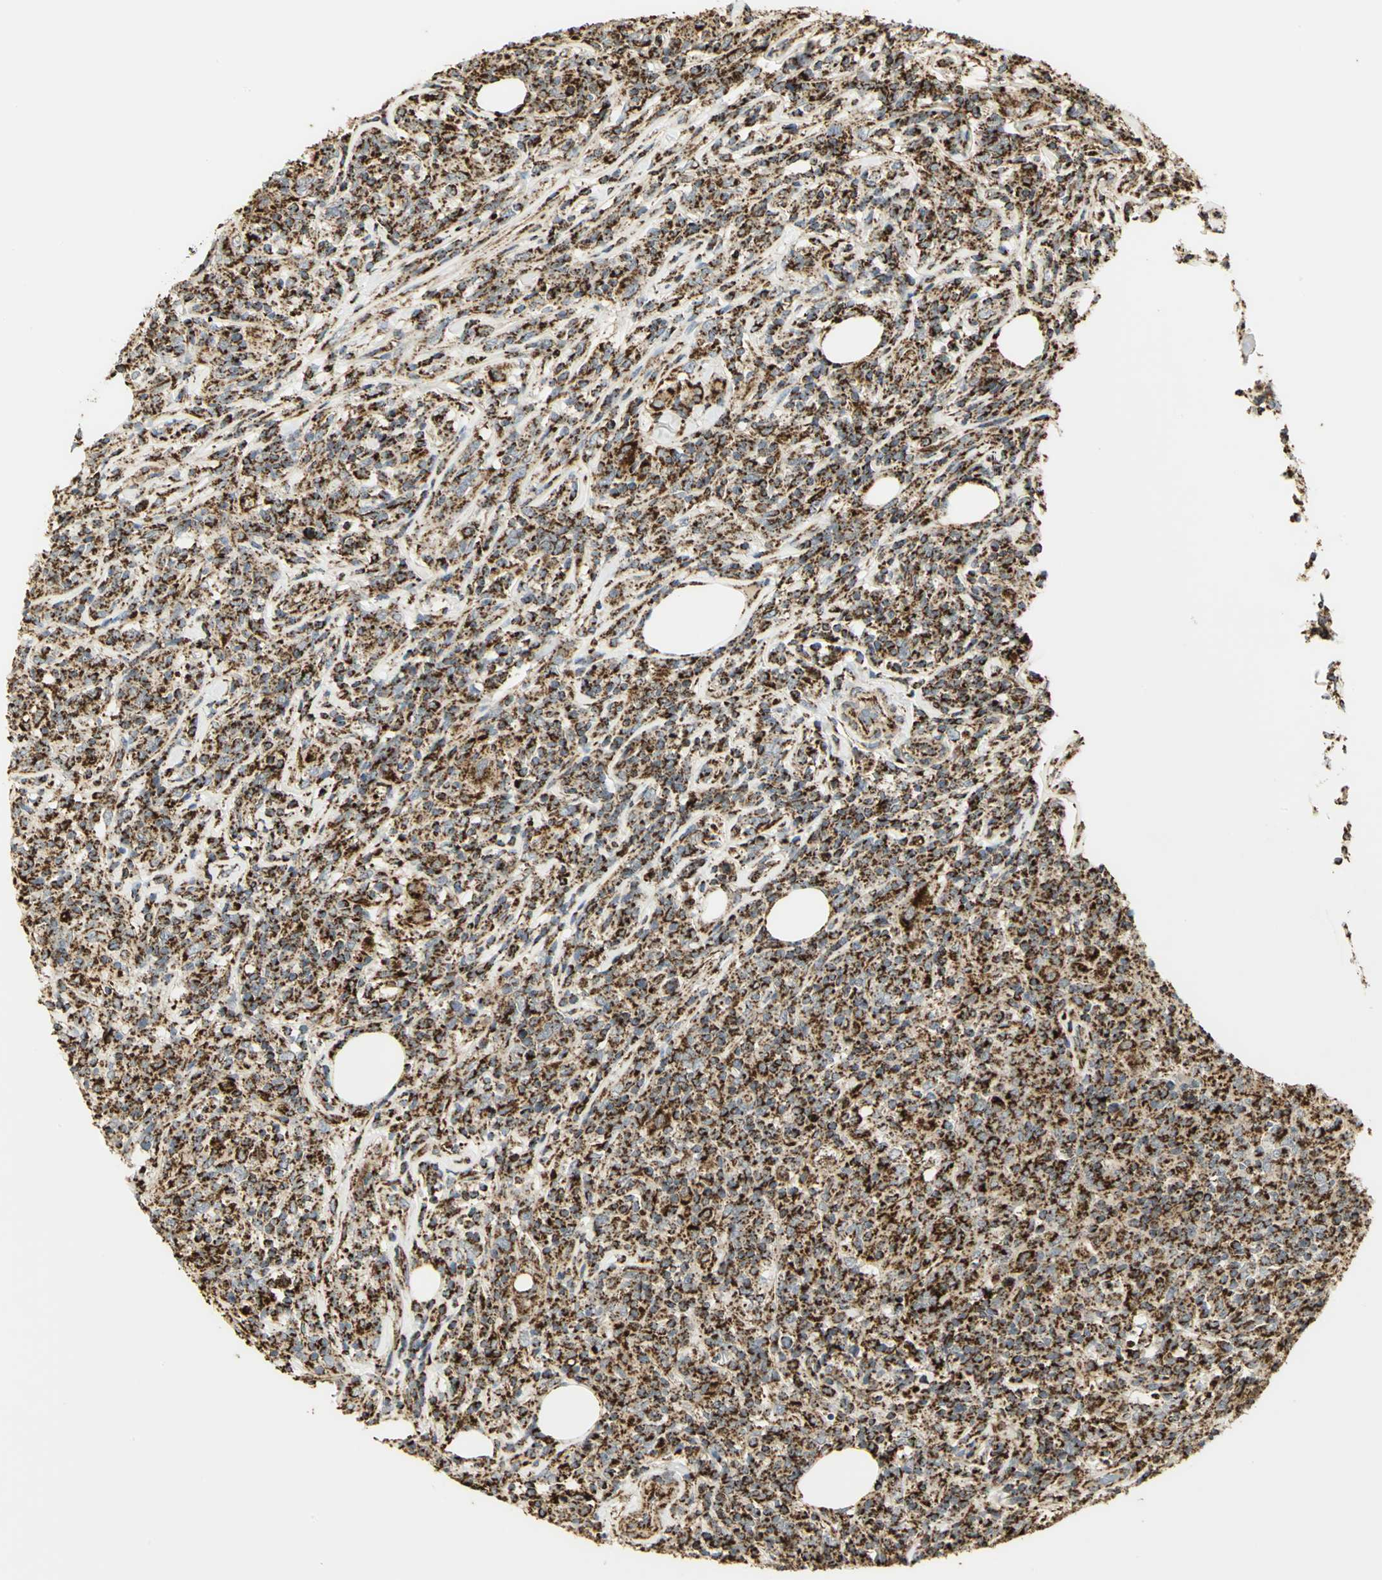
{"staining": {"intensity": "strong", "quantity": ">75%", "location": "cytoplasmic/membranous"}, "tissue": "lymphoma", "cell_type": "Tumor cells", "image_type": "cancer", "snomed": [{"axis": "morphology", "description": "Malignant lymphoma, non-Hodgkin's type, High grade"}, {"axis": "topography", "description": "Lymph node"}], "caption": "Human high-grade malignant lymphoma, non-Hodgkin's type stained with a protein marker shows strong staining in tumor cells.", "gene": "VDAC1", "patient": {"sex": "female", "age": 84}}